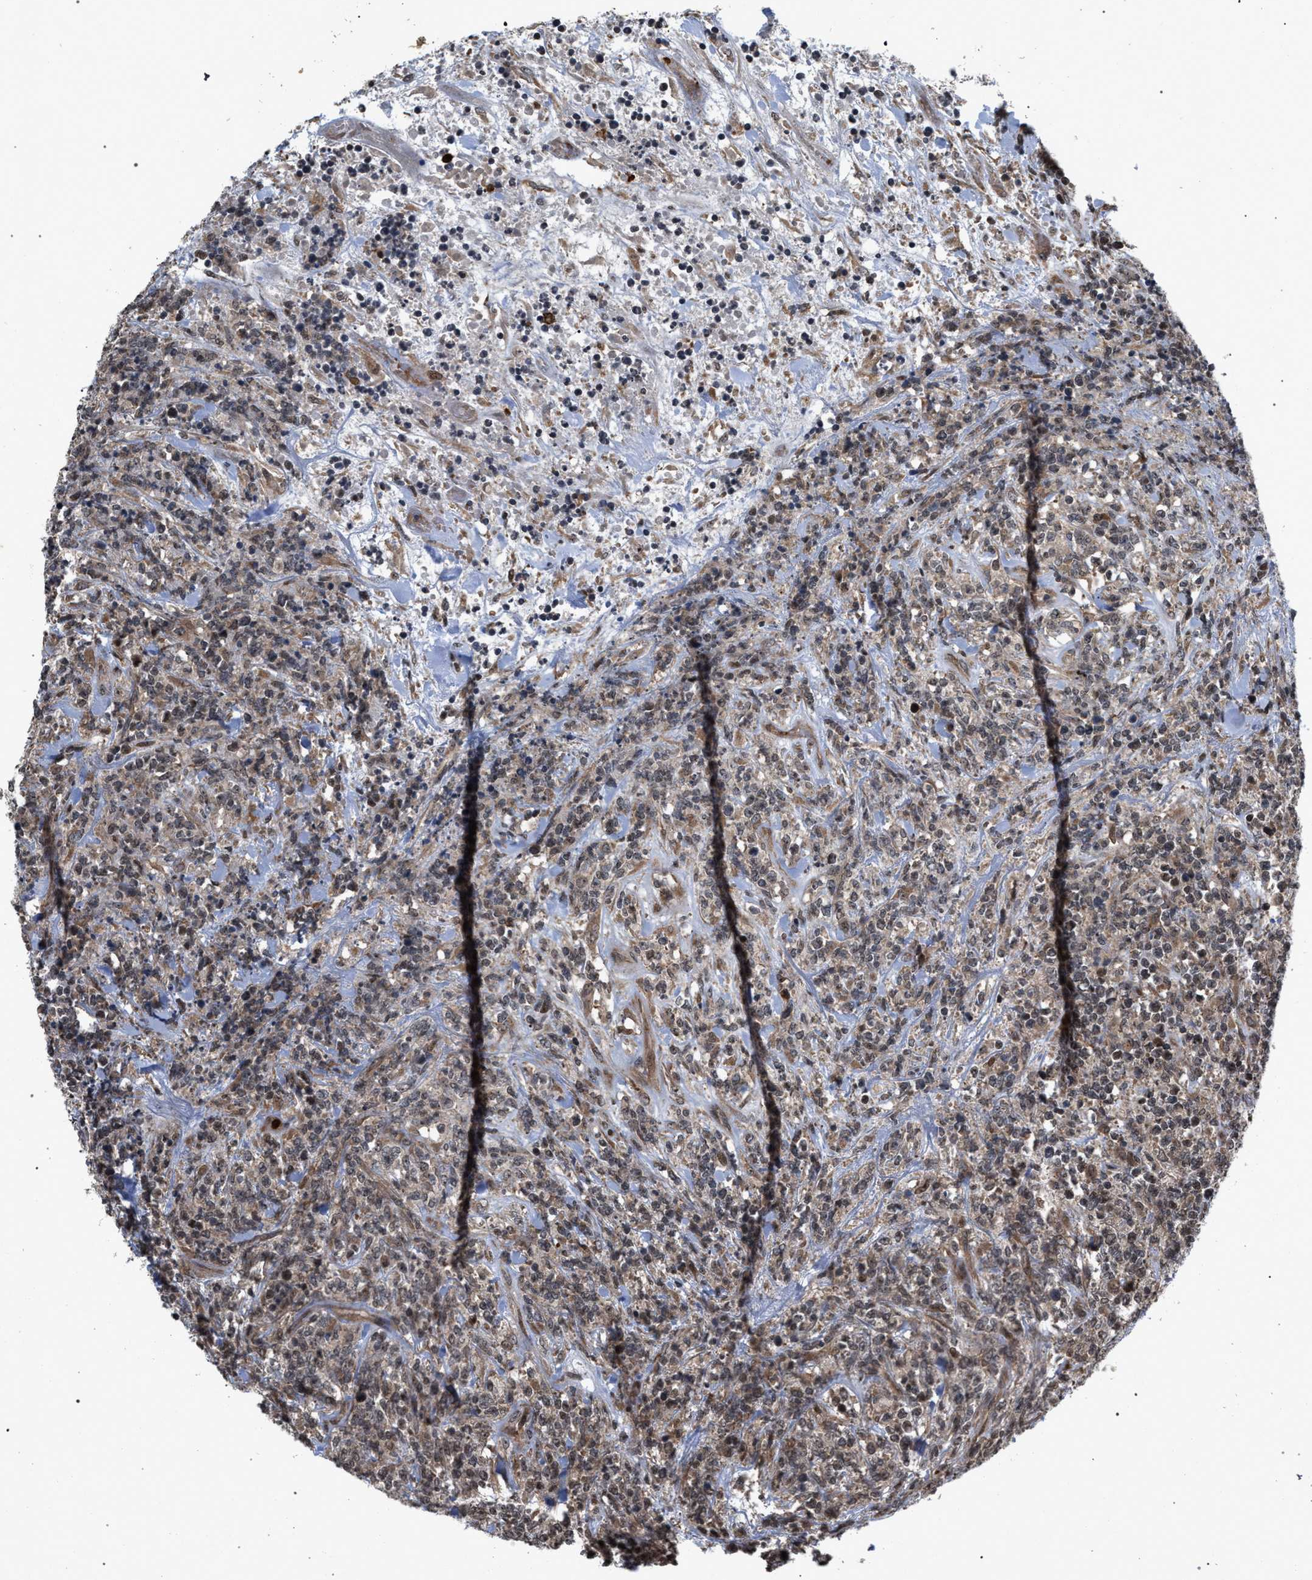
{"staining": {"intensity": "weak", "quantity": "<25%", "location": "cytoplasmic/membranous"}, "tissue": "lymphoma", "cell_type": "Tumor cells", "image_type": "cancer", "snomed": [{"axis": "morphology", "description": "Malignant lymphoma, non-Hodgkin's type, High grade"}, {"axis": "topography", "description": "Soft tissue"}], "caption": "Tumor cells are negative for protein expression in human high-grade malignant lymphoma, non-Hodgkin's type. (IHC, brightfield microscopy, high magnification).", "gene": "IRAK4", "patient": {"sex": "male", "age": 18}}